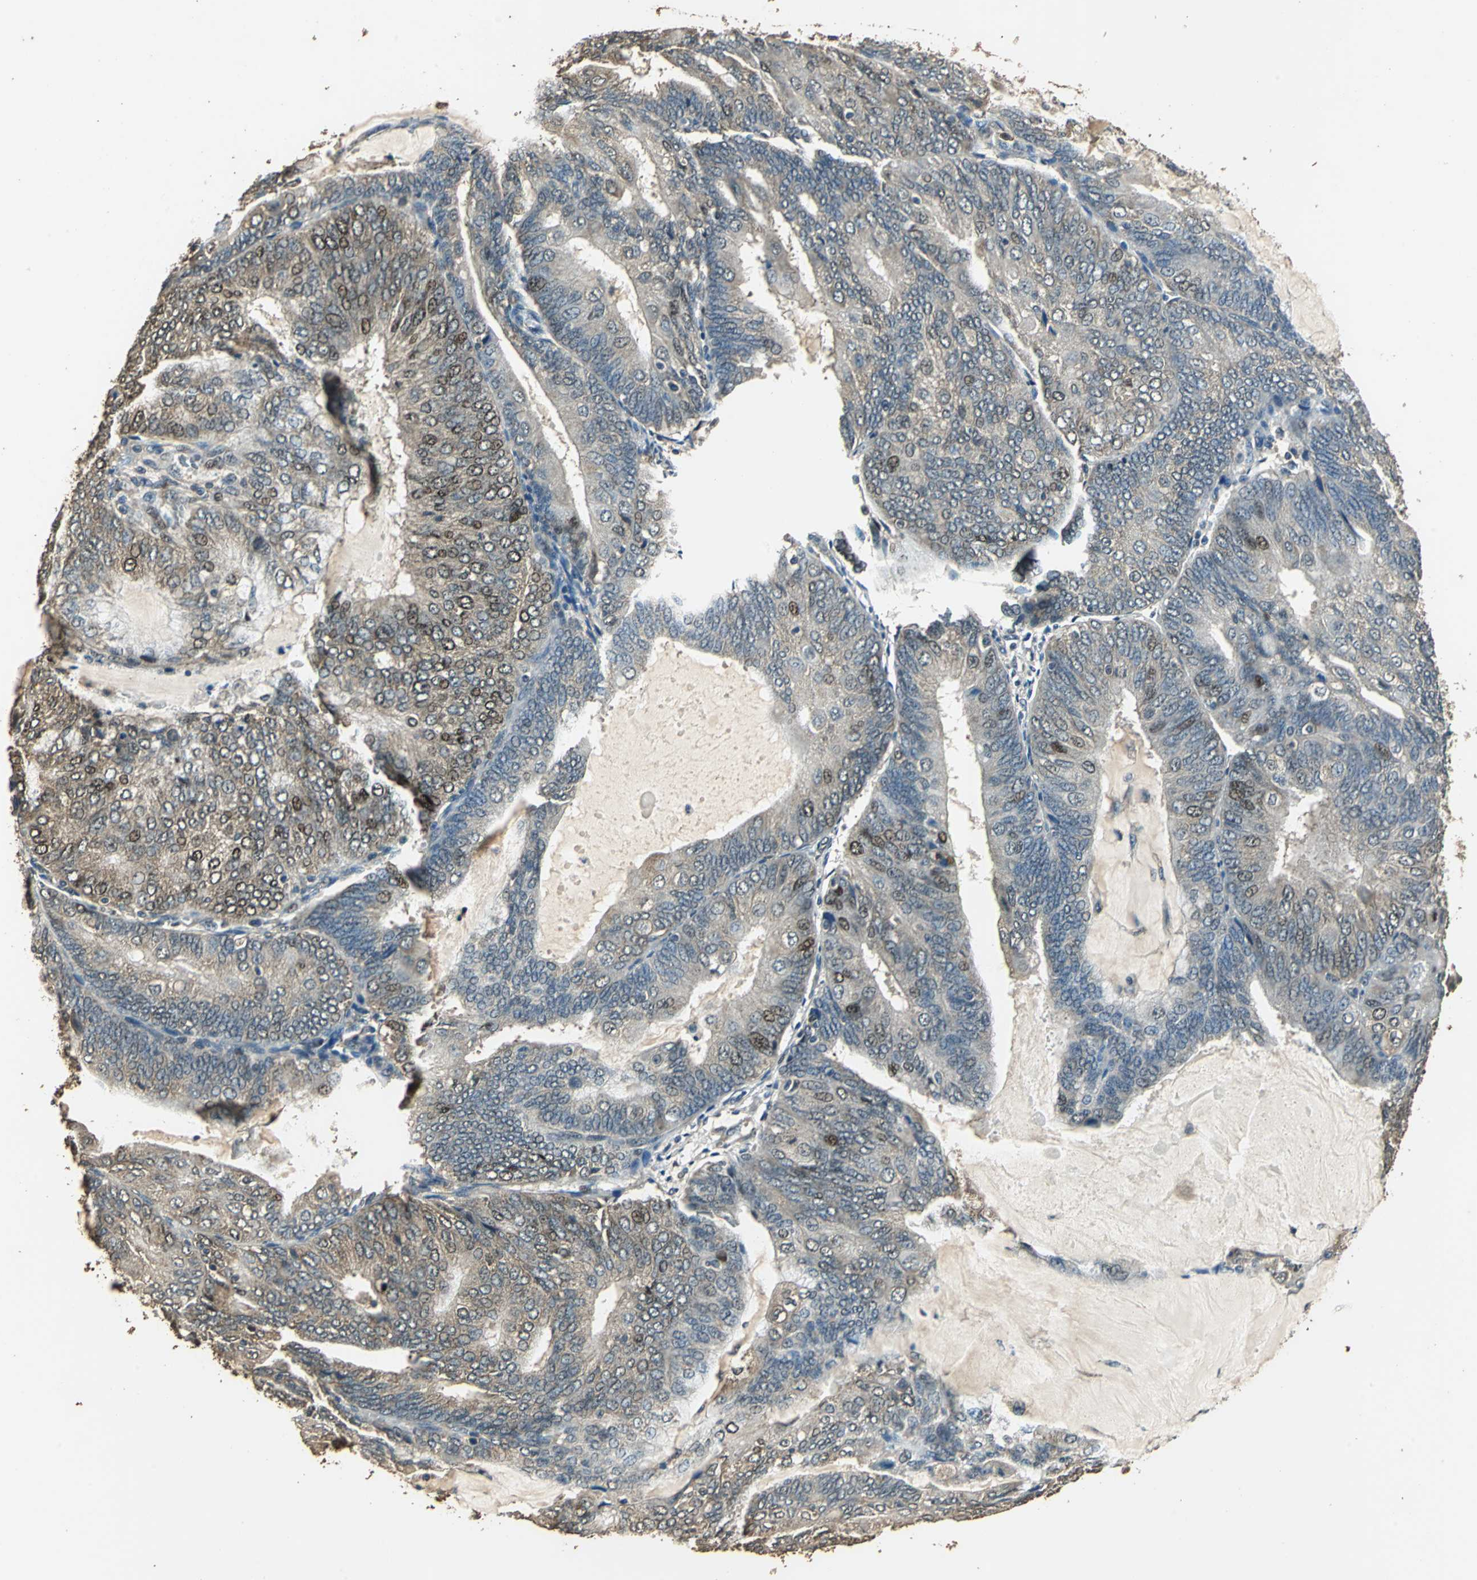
{"staining": {"intensity": "moderate", "quantity": ">75%", "location": "cytoplasmic/membranous,nuclear"}, "tissue": "endometrial cancer", "cell_type": "Tumor cells", "image_type": "cancer", "snomed": [{"axis": "morphology", "description": "Adenocarcinoma, NOS"}, {"axis": "topography", "description": "Endometrium"}], "caption": "Protein expression analysis of human adenocarcinoma (endometrial) reveals moderate cytoplasmic/membranous and nuclear expression in approximately >75% of tumor cells.", "gene": "TMPRSS4", "patient": {"sex": "female", "age": 81}}